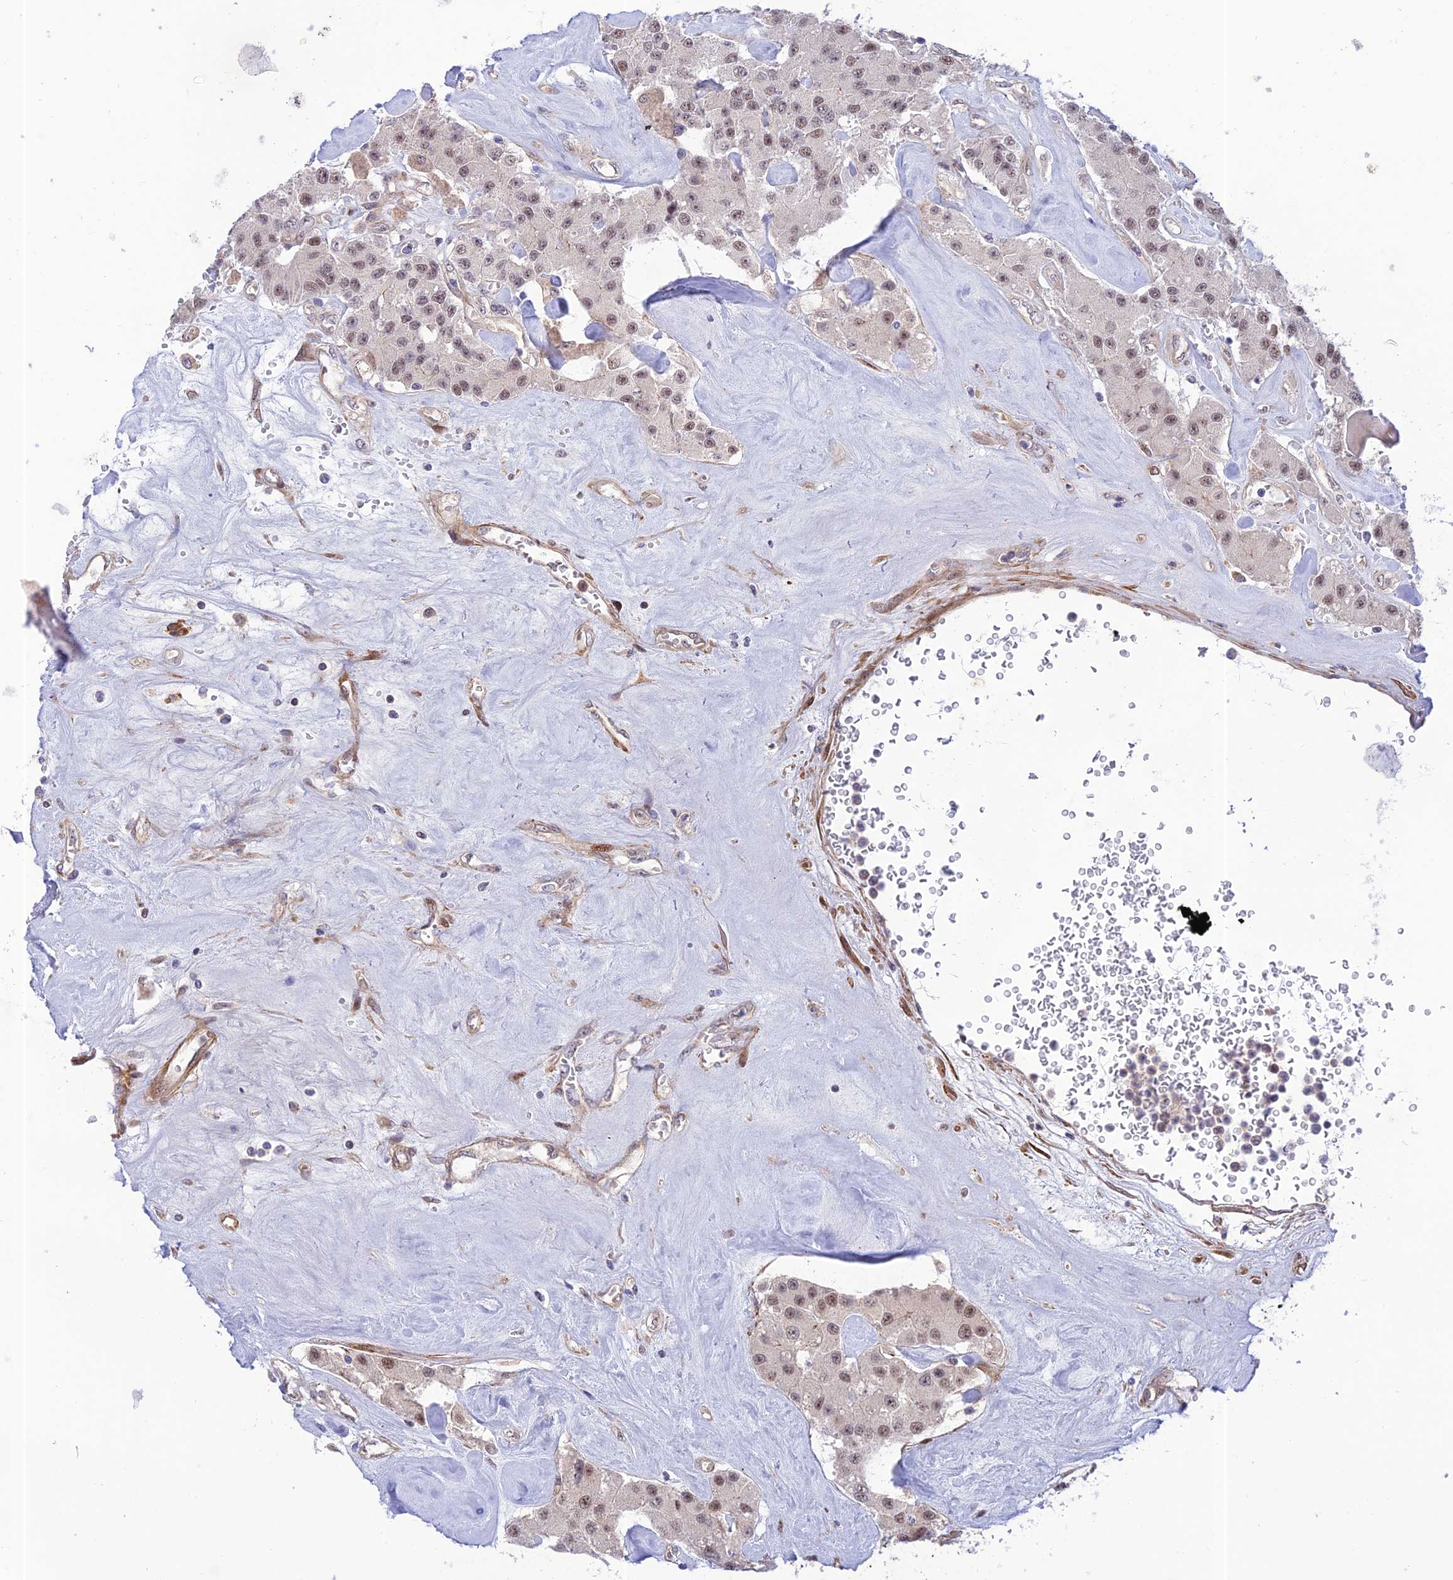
{"staining": {"intensity": "weak", "quantity": ">75%", "location": "nuclear"}, "tissue": "carcinoid", "cell_type": "Tumor cells", "image_type": "cancer", "snomed": [{"axis": "morphology", "description": "Carcinoid, malignant, NOS"}, {"axis": "topography", "description": "Pancreas"}], "caption": "The photomicrograph exhibits immunohistochemical staining of carcinoid. There is weak nuclear staining is seen in about >75% of tumor cells.", "gene": "ZNF584", "patient": {"sex": "male", "age": 41}}